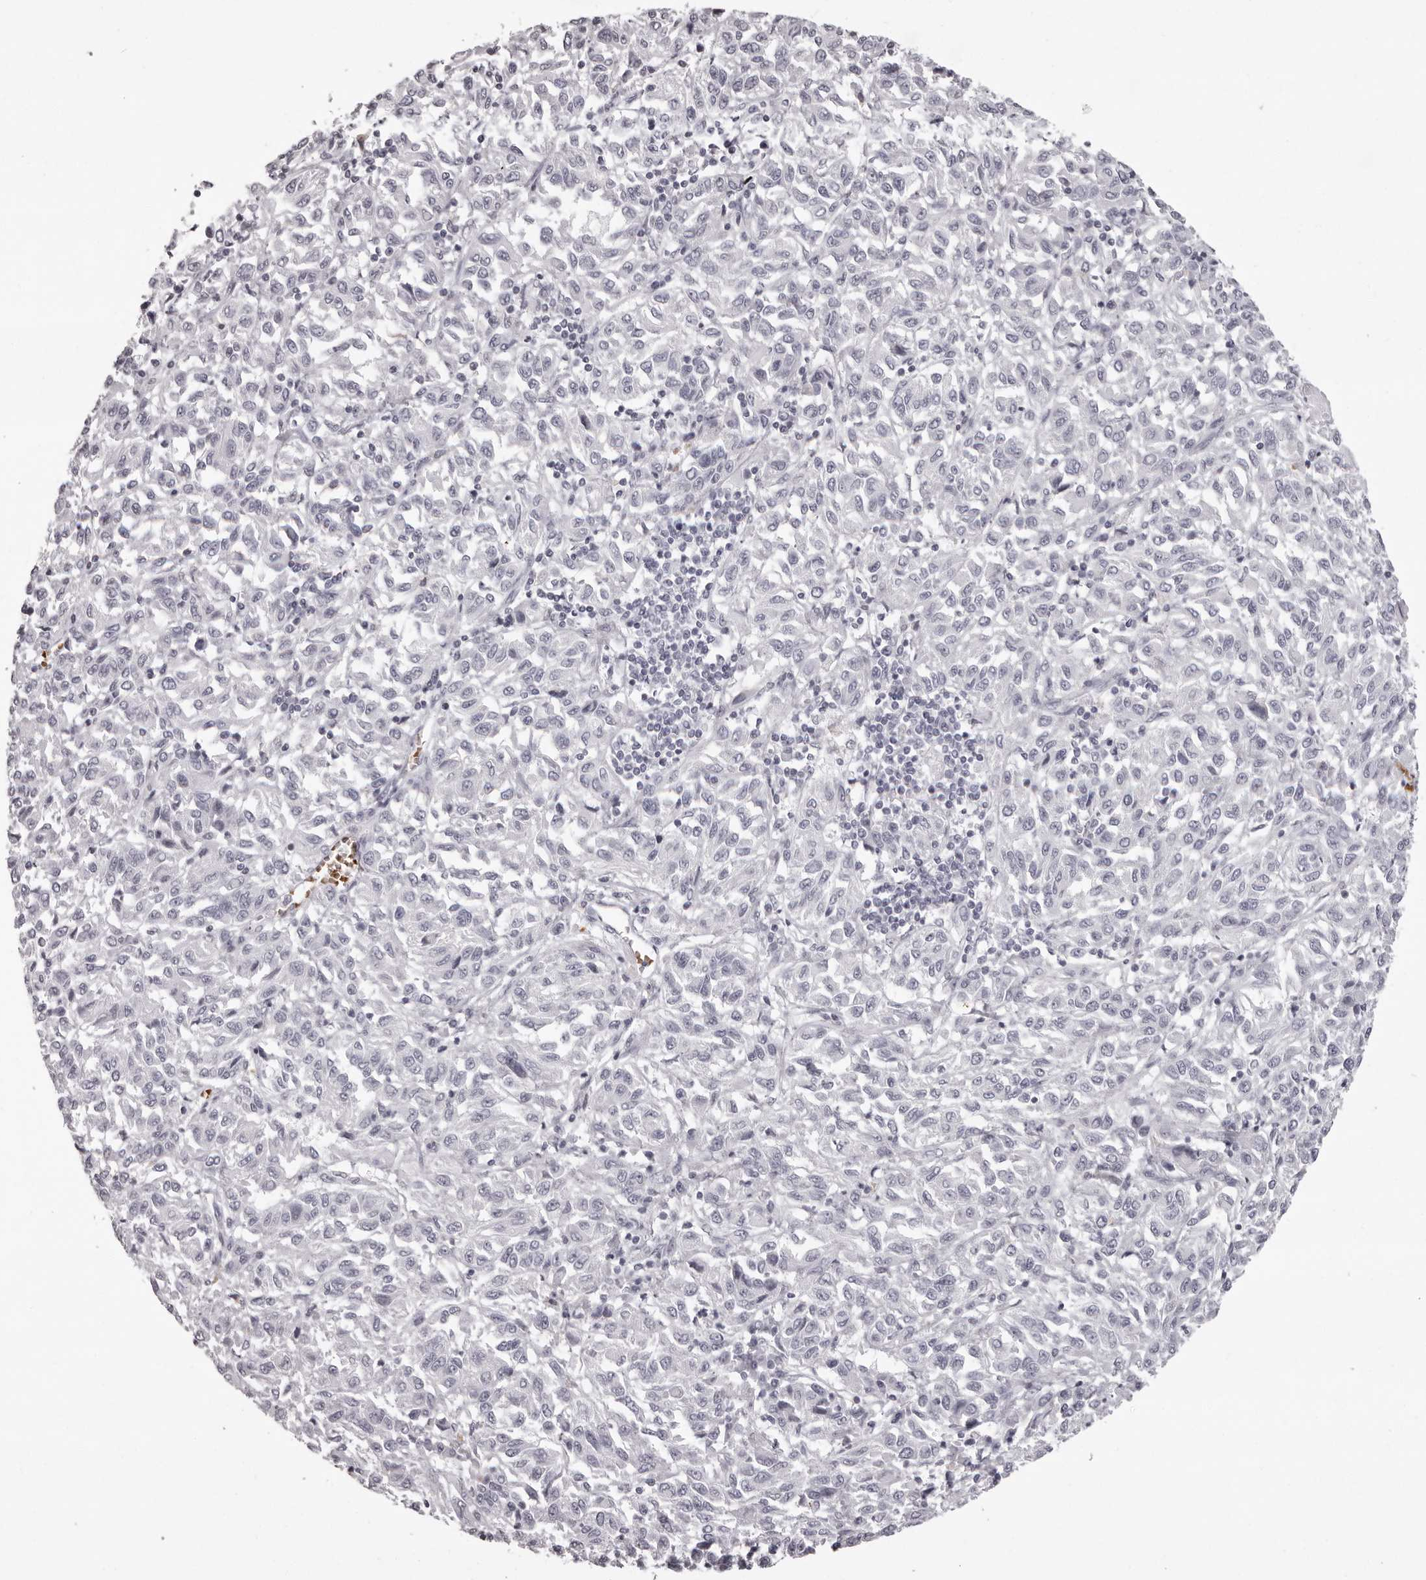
{"staining": {"intensity": "negative", "quantity": "none", "location": "none"}, "tissue": "melanoma", "cell_type": "Tumor cells", "image_type": "cancer", "snomed": [{"axis": "morphology", "description": "Malignant melanoma, Metastatic site"}, {"axis": "topography", "description": "Lung"}], "caption": "DAB (3,3'-diaminobenzidine) immunohistochemical staining of melanoma displays no significant expression in tumor cells.", "gene": "C8orf74", "patient": {"sex": "male", "age": 64}}